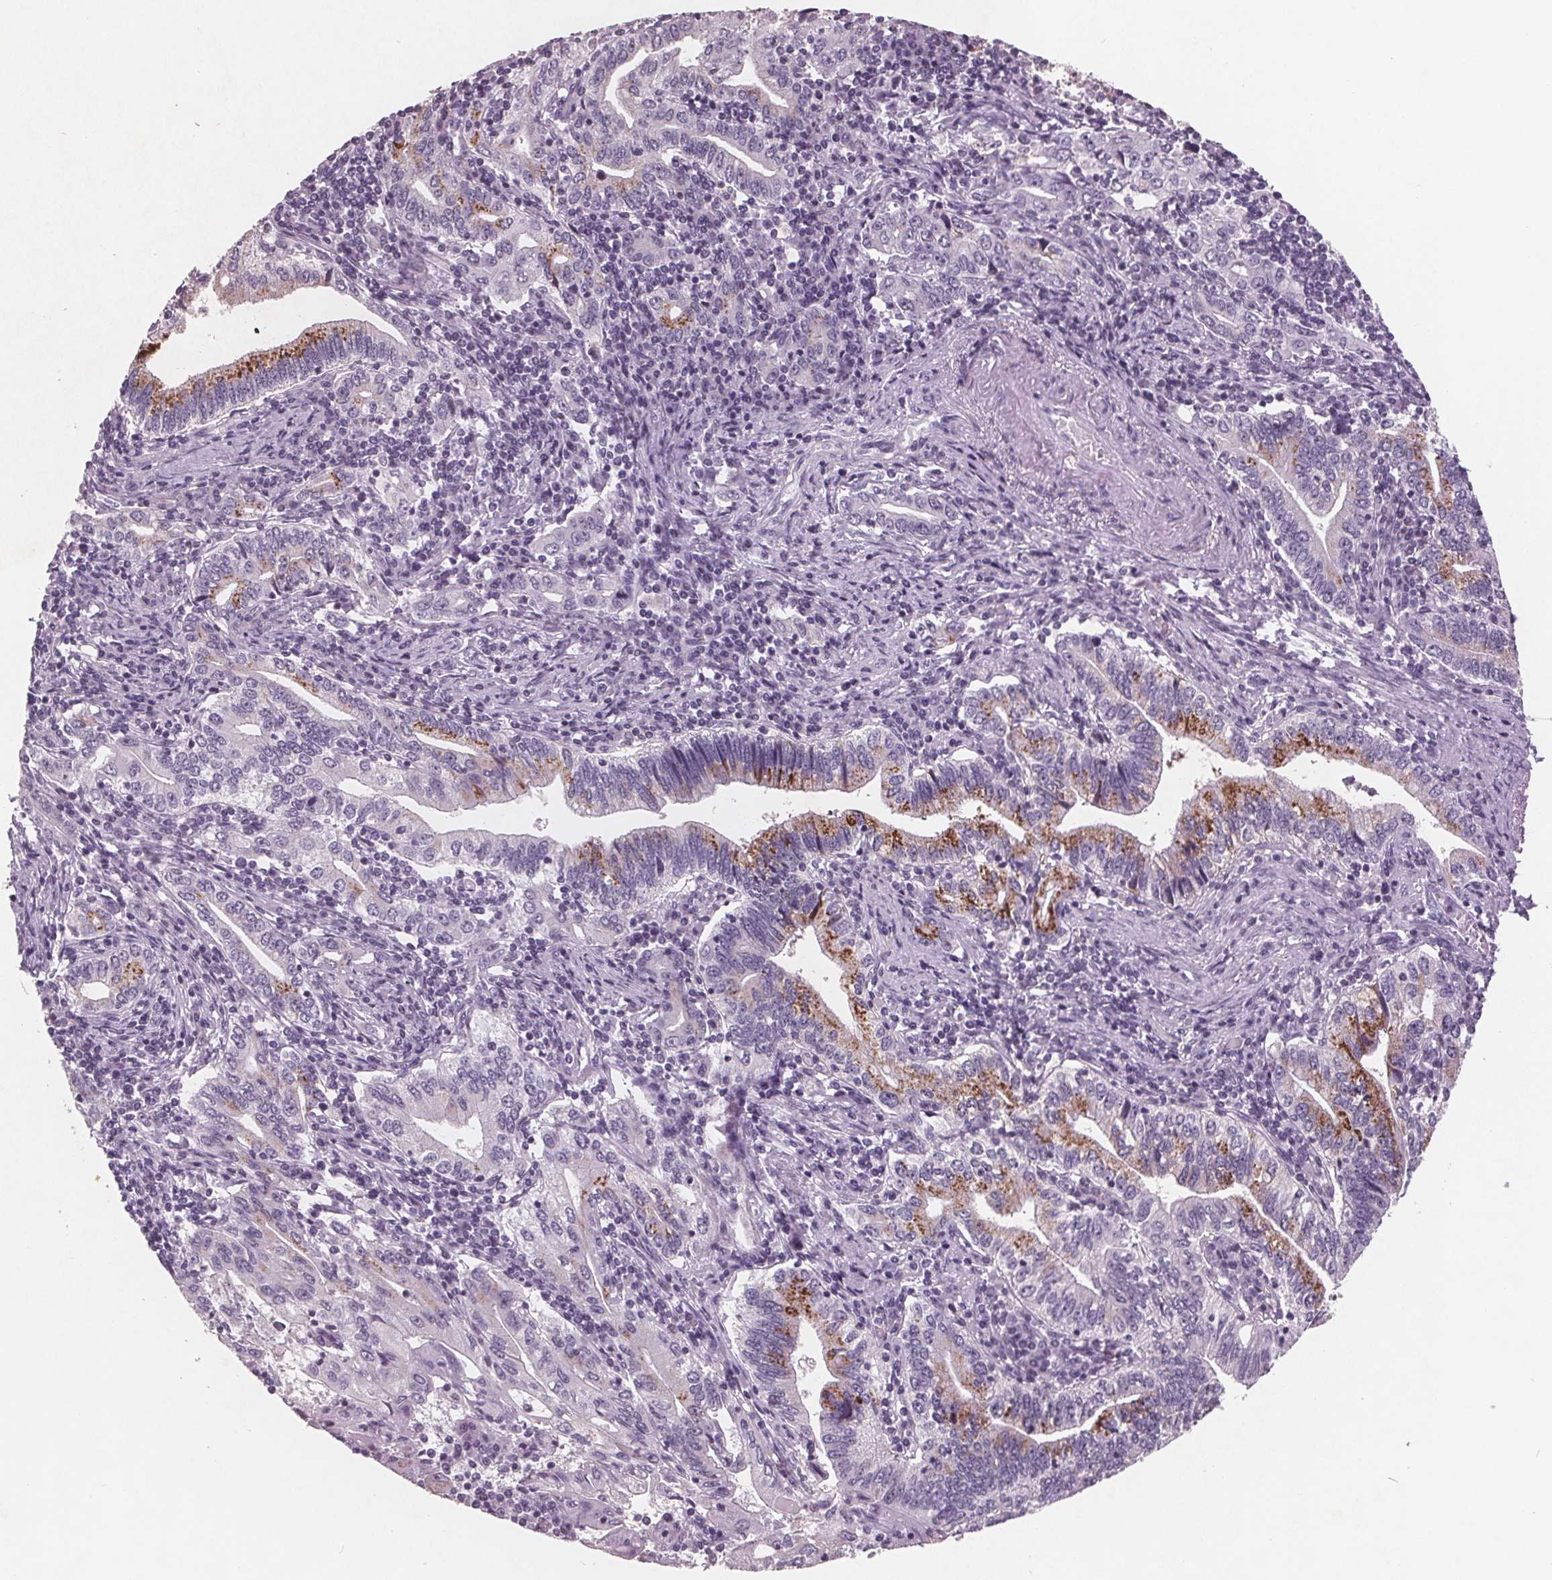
{"staining": {"intensity": "strong", "quantity": "25%-75%", "location": "cytoplasmic/membranous"}, "tissue": "stomach cancer", "cell_type": "Tumor cells", "image_type": "cancer", "snomed": [{"axis": "morphology", "description": "Adenocarcinoma, NOS"}, {"axis": "topography", "description": "Stomach, lower"}], "caption": "Adenocarcinoma (stomach) was stained to show a protein in brown. There is high levels of strong cytoplasmic/membranous positivity in about 25%-75% of tumor cells.", "gene": "PTPN14", "patient": {"sex": "female", "age": 72}}